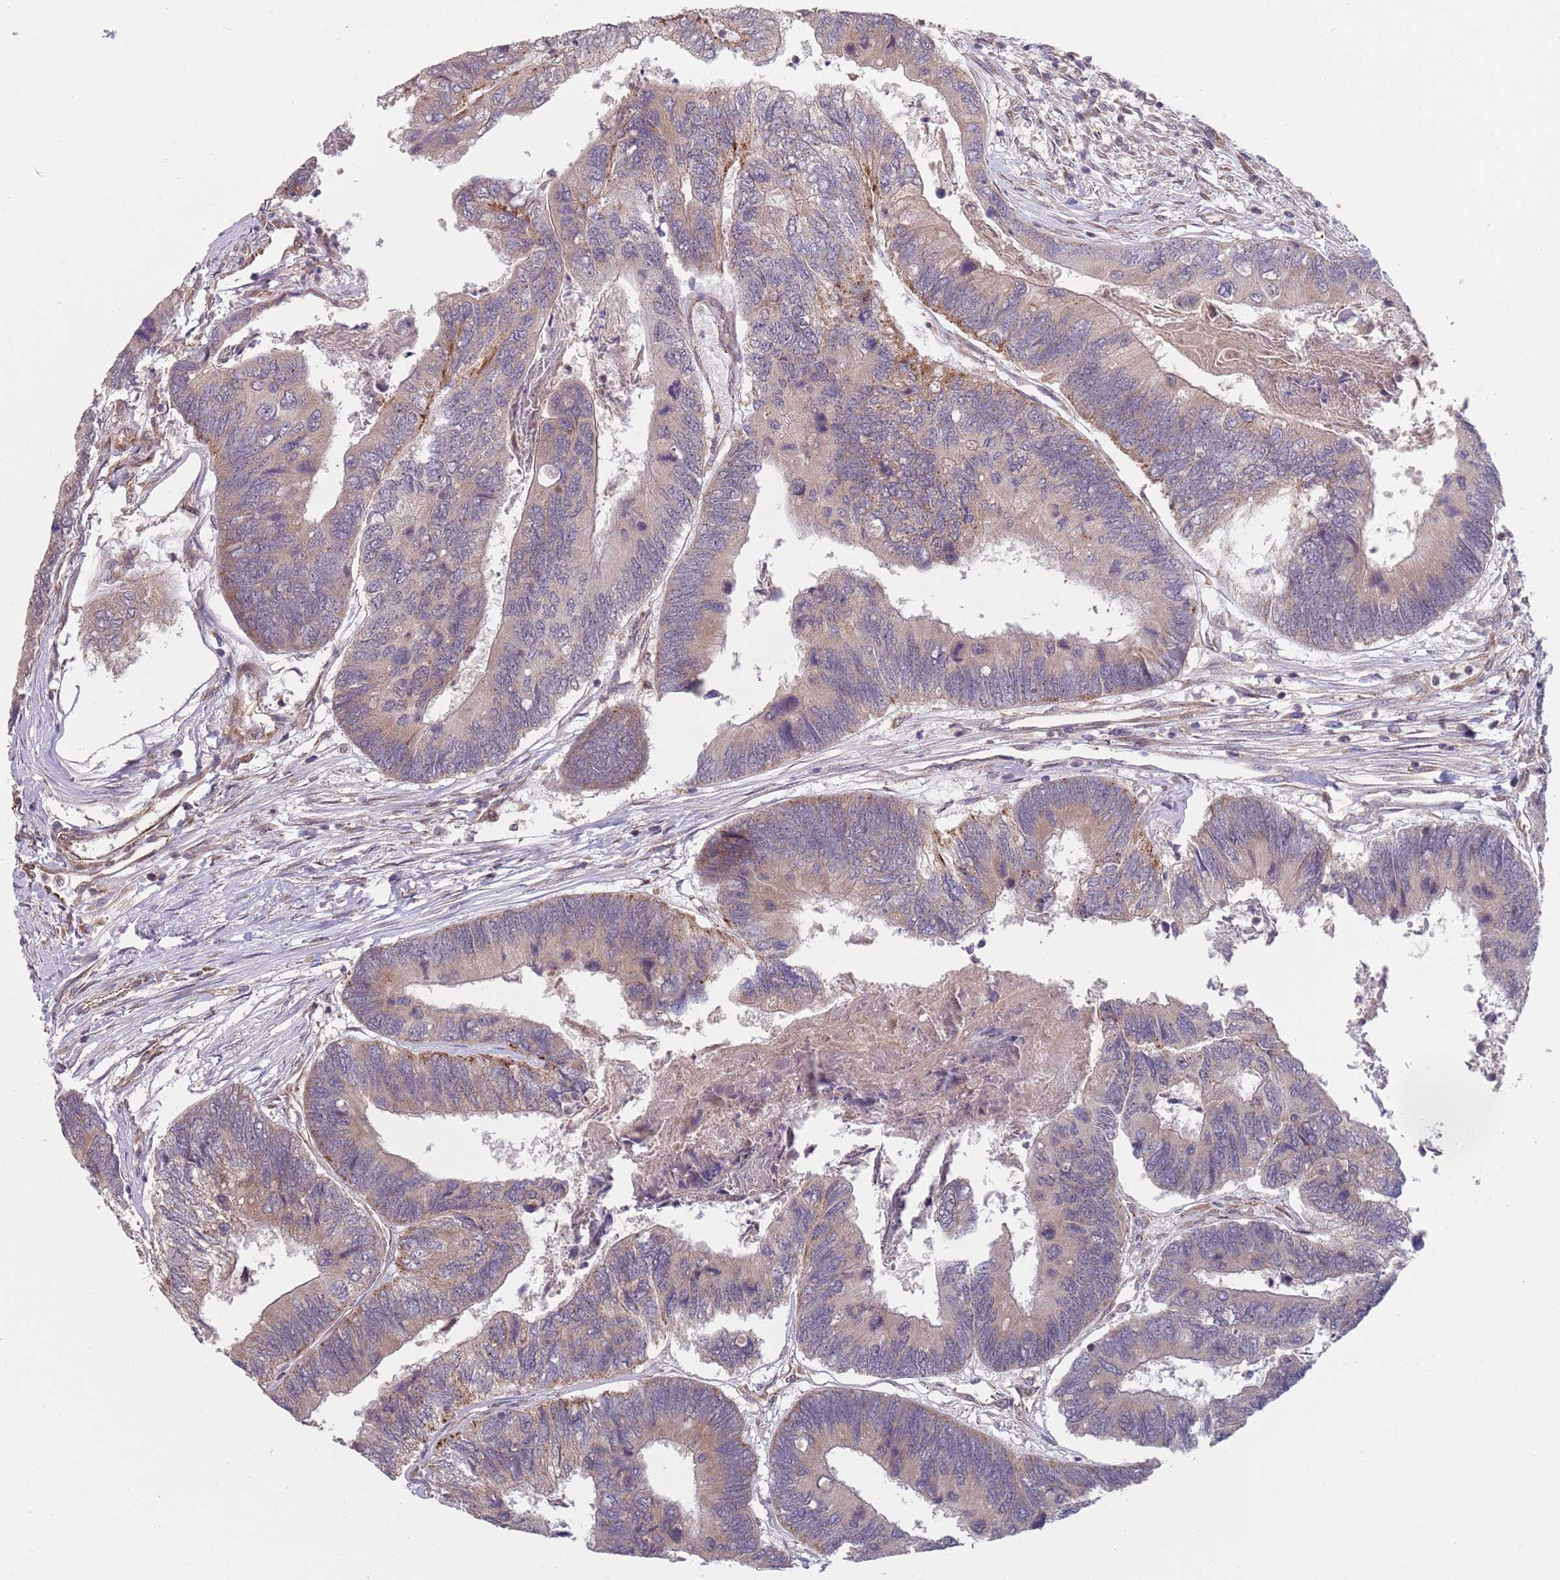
{"staining": {"intensity": "weak", "quantity": "25%-75%", "location": "cytoplasmic/membranous"}, "tissue": "colorectal cancer", "cell_type": "Tumor cells", "image_type": "cancer", "snomed": [{"axis": "morphology", "description": "Adenocarcinoma, NOS"}, {"axis": "topography", "description": "Colon"}], "caption": "Immunohistochemical staining of human adenocarcinoma (colorectal) reveals low levels of weak cytoplasmic/membranous protein expression in about 25%-75% of tumor cells.", "gene": "CHD9", "patient": {"sex": "female", "age": 67}}